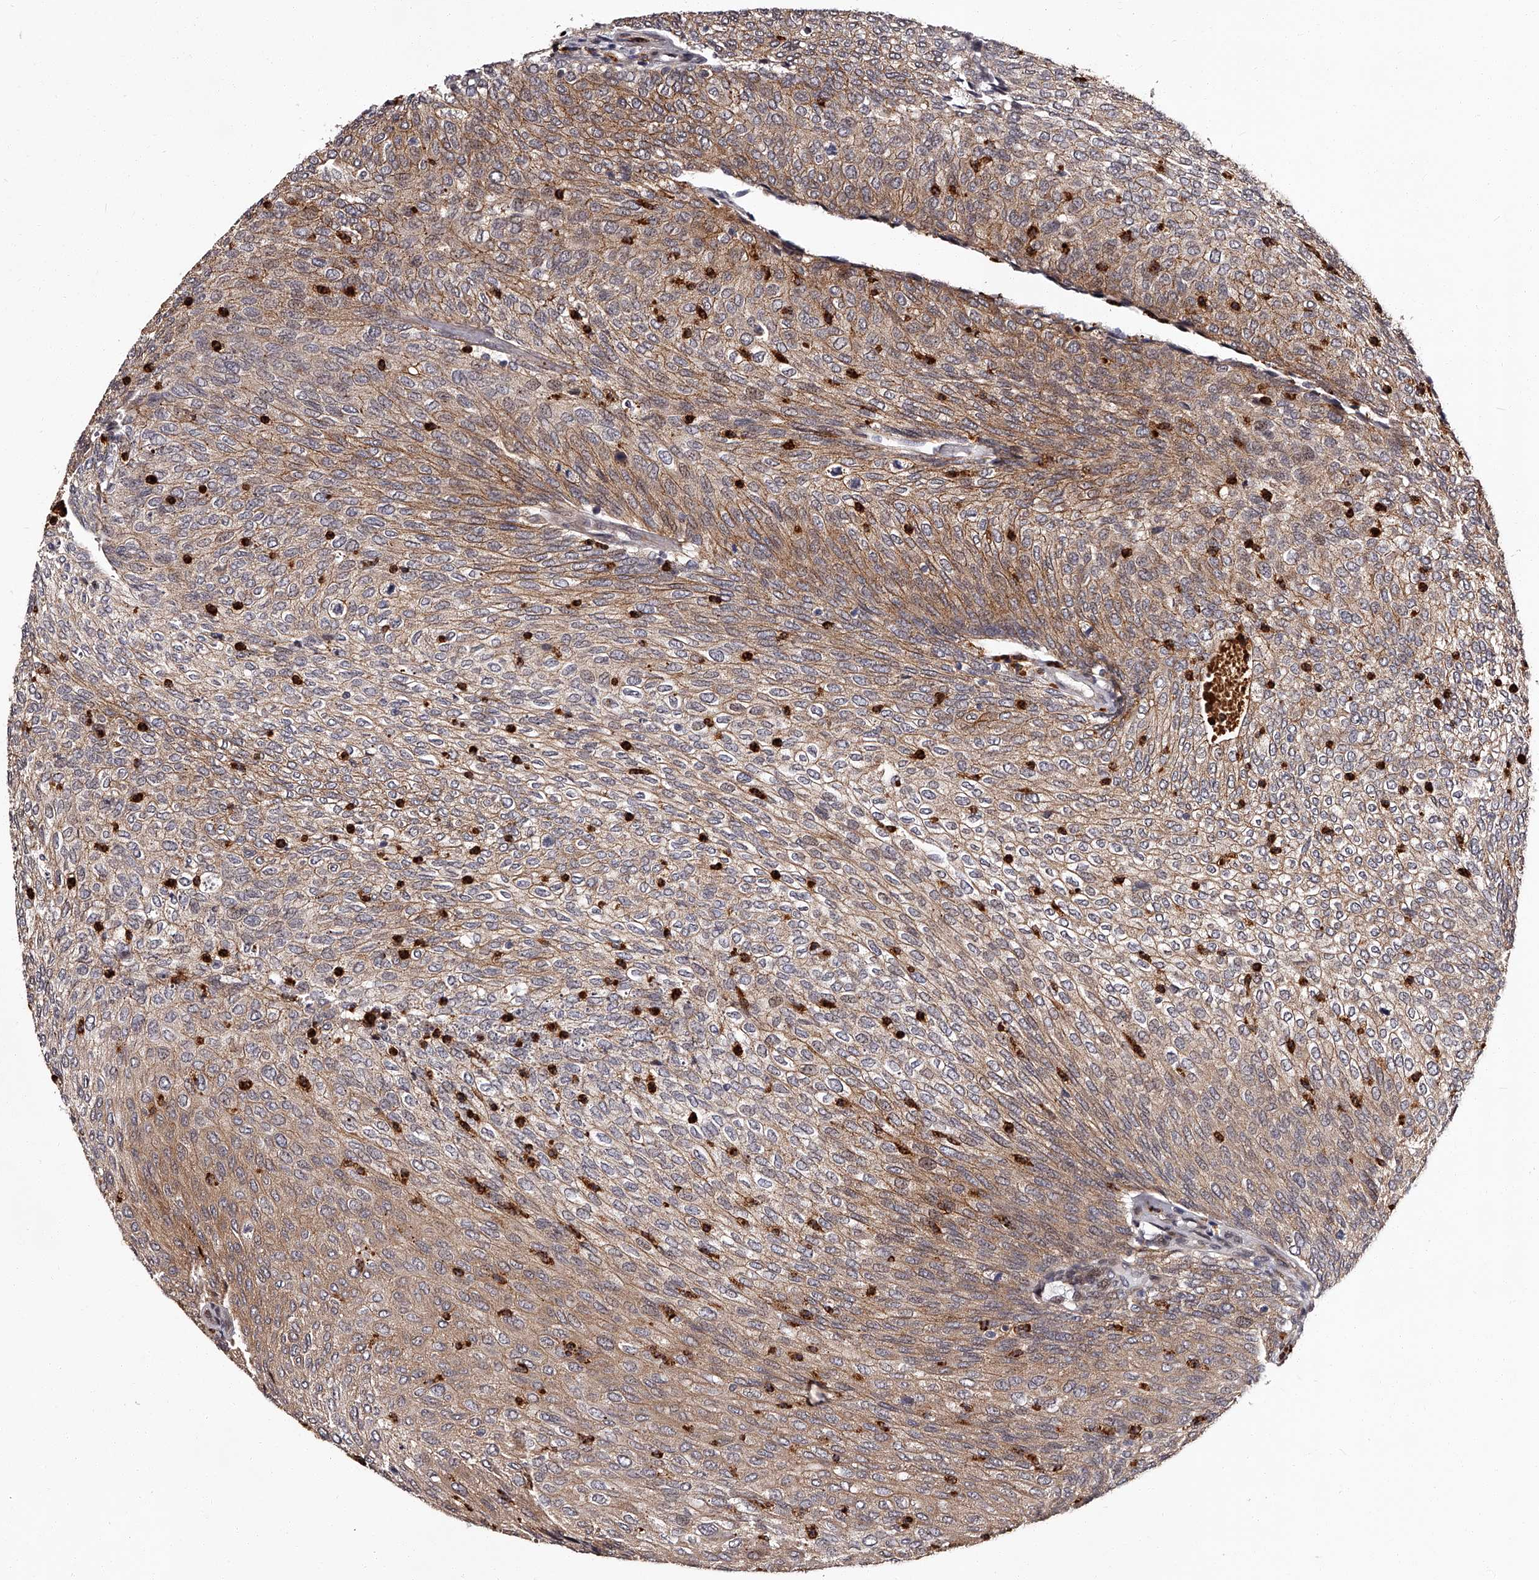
{"staining": {"intensity": "moderate", "quantity": ">75%", "location": "cytoplasmic/membranous"}, "tissue": "urothelial cancer", "cell_type": "Tumor cells", "image_type": "cancer", "snomed": [{"axis": "morphology", "description": "Urothelial carcinoma, Low grade"}, {"axis": "topography", "description": "Urinary bladder"}], "caption": "This is an image of immunohistochemistry staining of urothelial cancer, which shows moderate staining in the cytoplasmic/membranous of tumor cells.", "gene": "RSC1A1", "patient": {"sex": "female", "age": 79}}